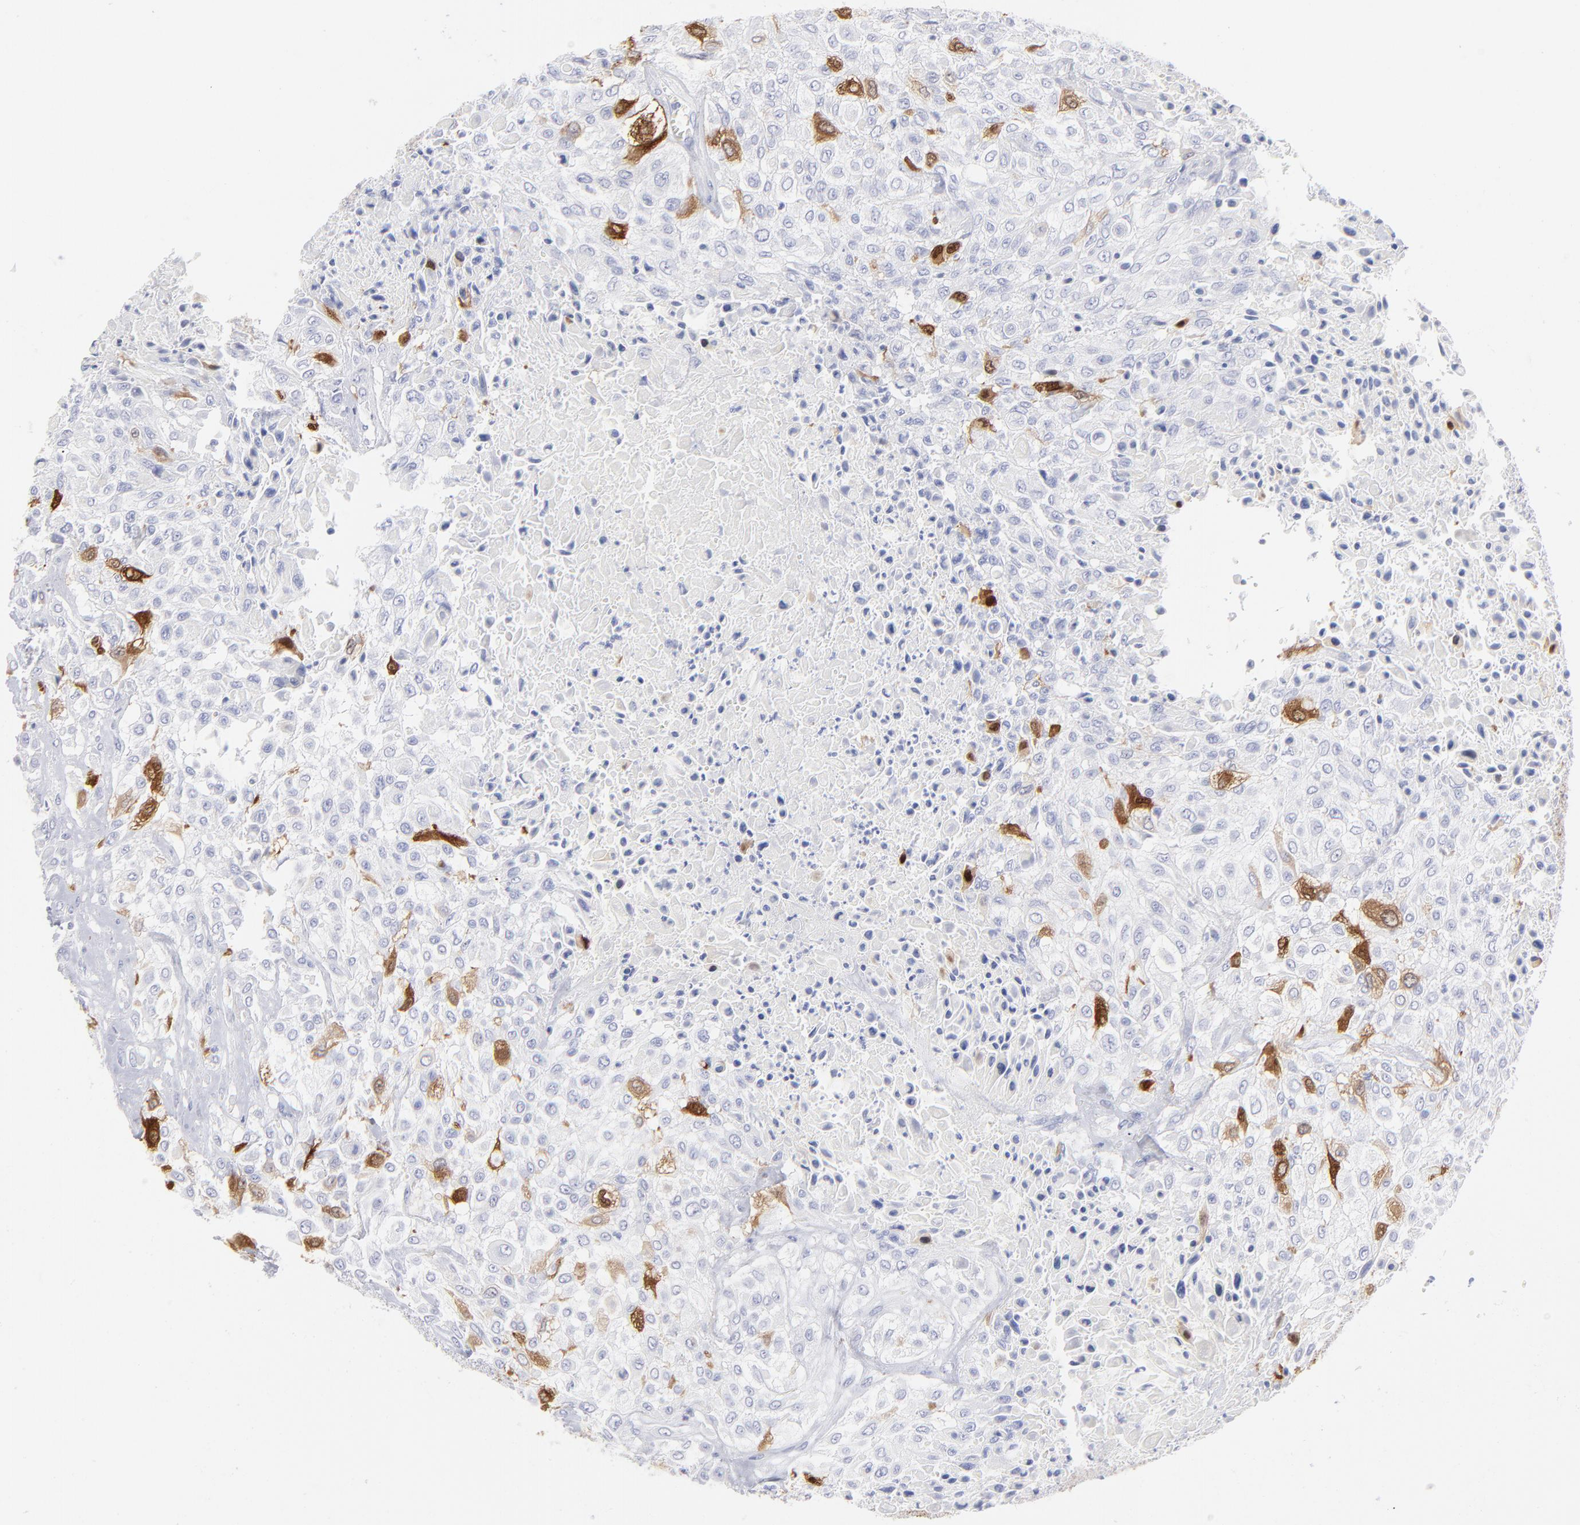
{"staining": {"intensity": "strong", "quantity": "<25%", "location": "cytoplasmic/membranous"}, "tissue": "urothelial cancer", "cell_type": "Tumor cells", "image_type": "cancer", "snomed": [{"axis": "morphology", "description": "Urothelial carcinoma, High grade"}, {"axis": "topography", "description": "Urinary bladder"}], "caption": "Immunohistochemical staining of human high-grade urothelial carcinoma displays medium levels of strong cytoplasmic/membranous protein staining in about <25% of tumor cells.", "gene": "CCNB1", "patient": {"sex": "male", "age": 57}}